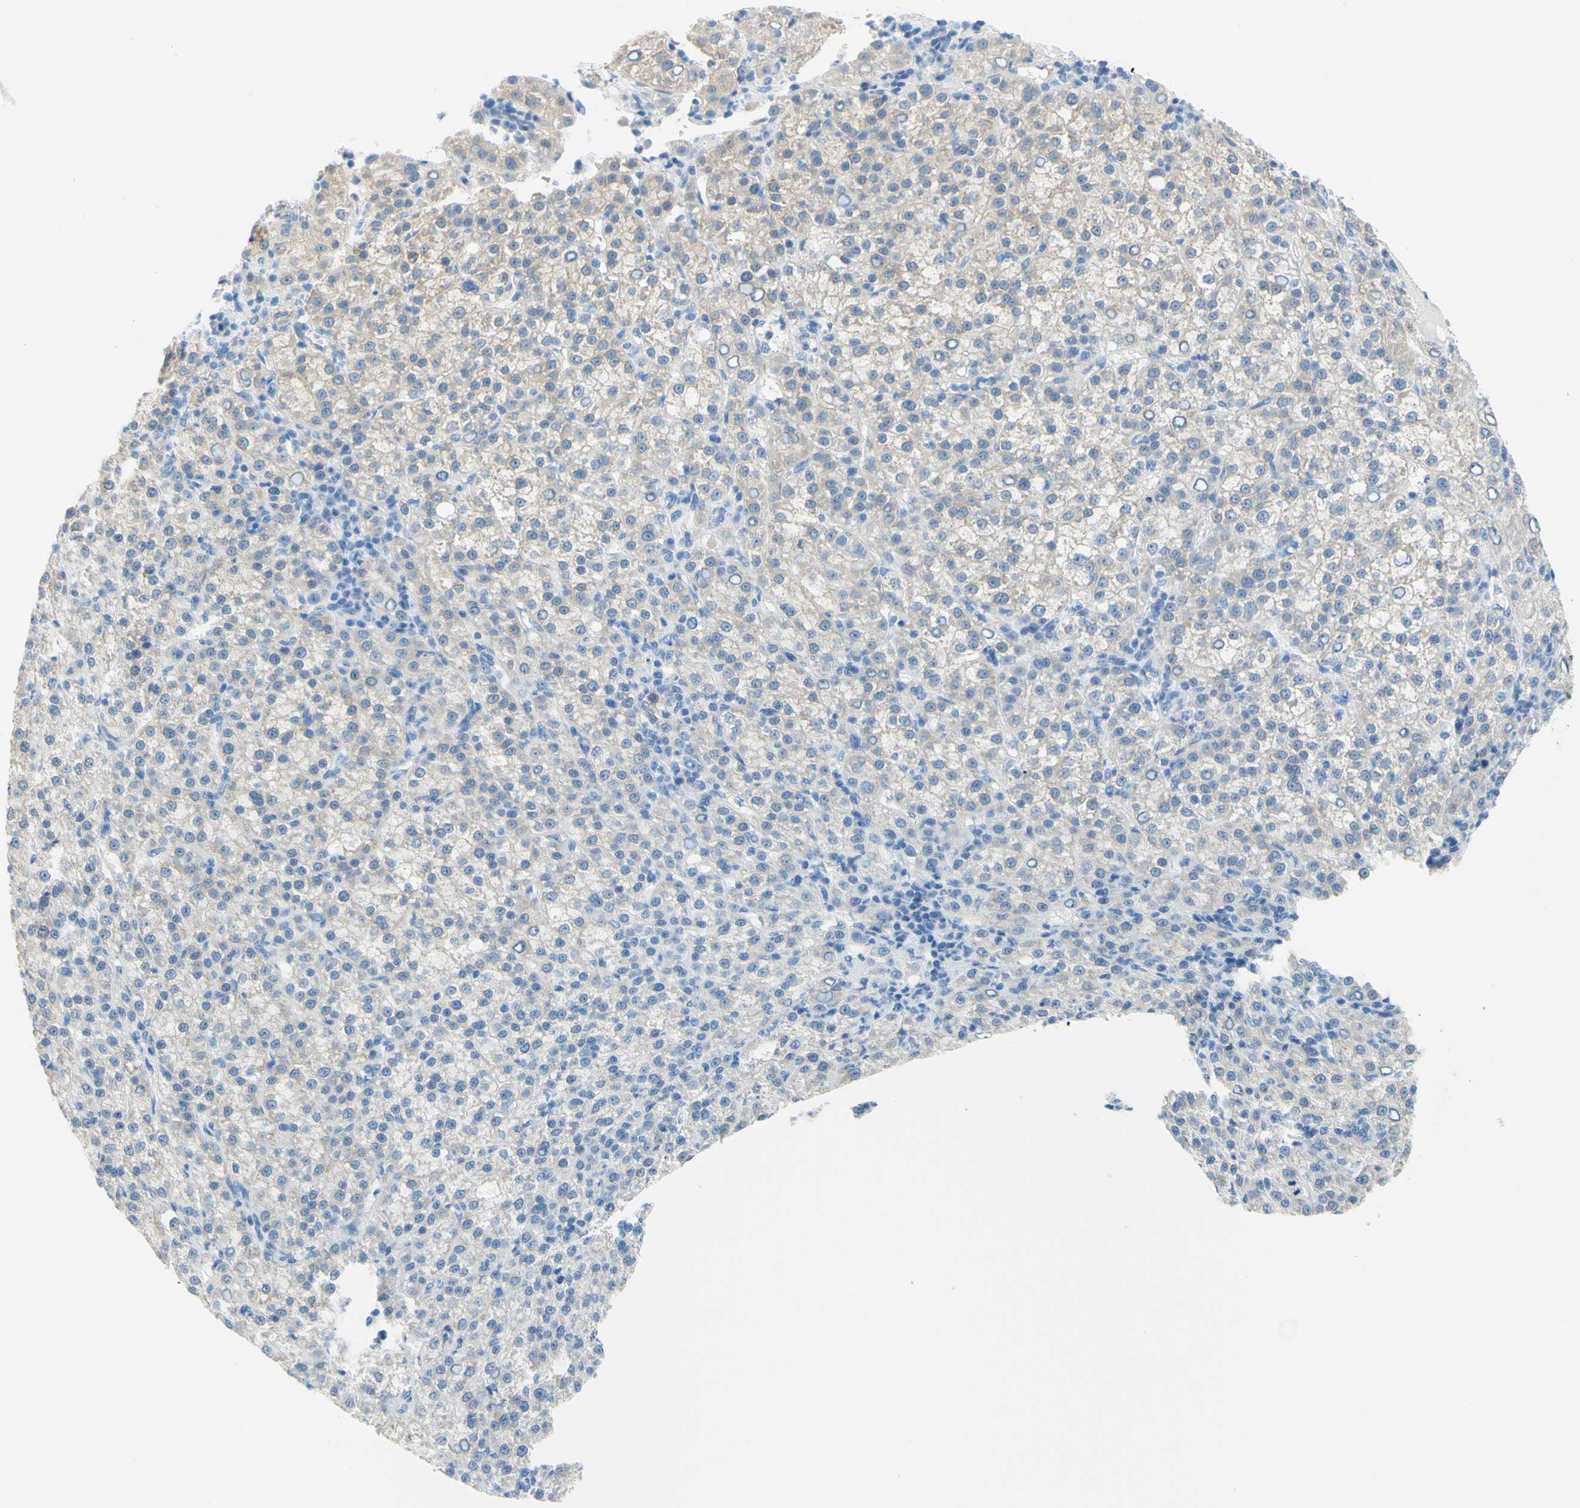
{"staining": {"intensity": "negative", "quantity": "none", "location": "none"}, "tissue": "liver cancer", "cell_type": "Tumor cells", "image_type": "cancer", "snomed": [{"axis": "morphology", "description": "Carcinoma, Hepatocellular, NOS"}, {"axis": "topography", "description": "Liver"}], "caption": "Liver cancer was stained to show a protein in brown. There is no significant positivity in tumor cells.", "gene": "DCT", "patient": {"sex": "female", "age": 58}}